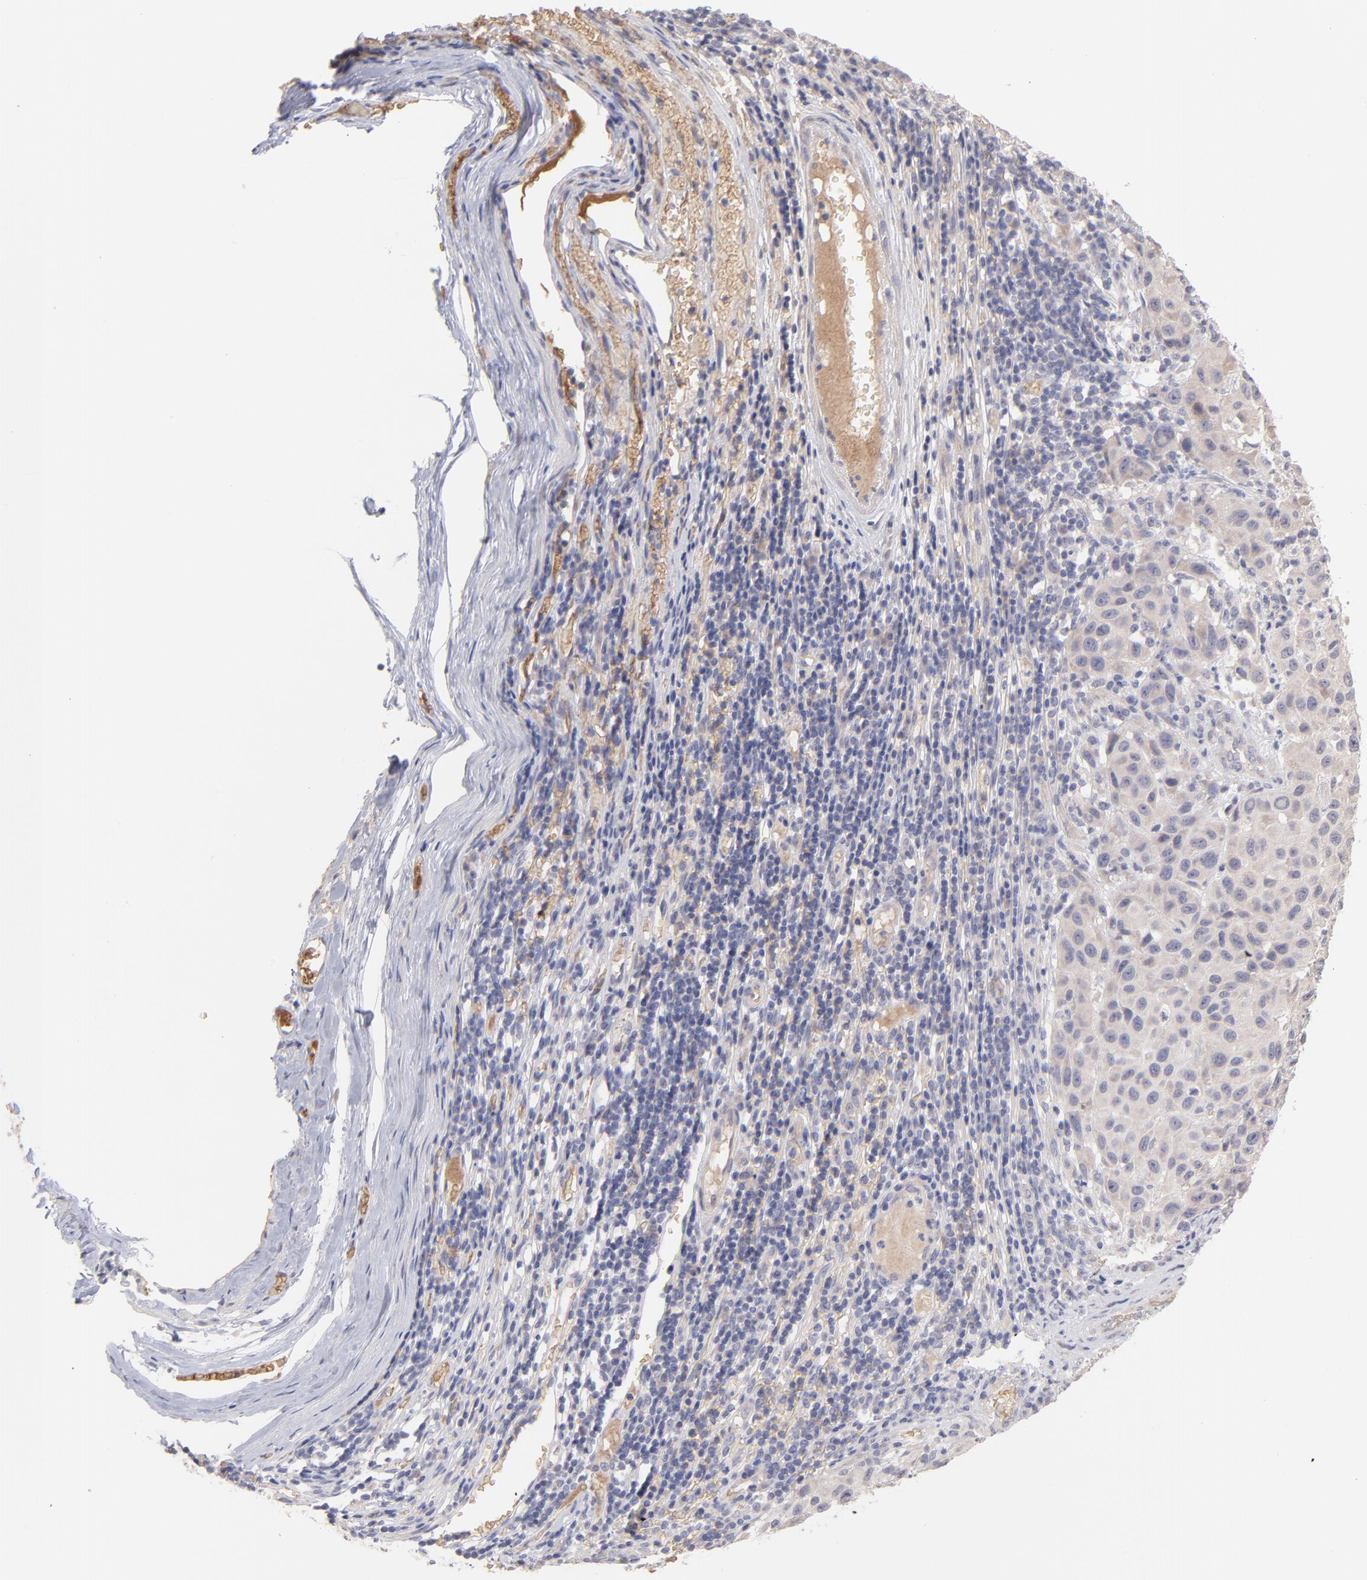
{"staining": {"intensity": "negative", "quantity": "none", "location": "none"}, "tissue": "melanoma", "cell_type": "Tumor cells", "image_type": "cancer", "snomed": [{"axis": "morphology", "description": "Malignant melanoma, Metastatic site"}, {"axis": "topography", "description": "Lymph node"}], "caption": "Tumor cells show no significant positivity in malignant melanoma (metastatic site). (DAB immunohistochemistry with hematoxylin counter stain).", "gene": "F13B", "patient": {"sex": "male", "age": 61}}